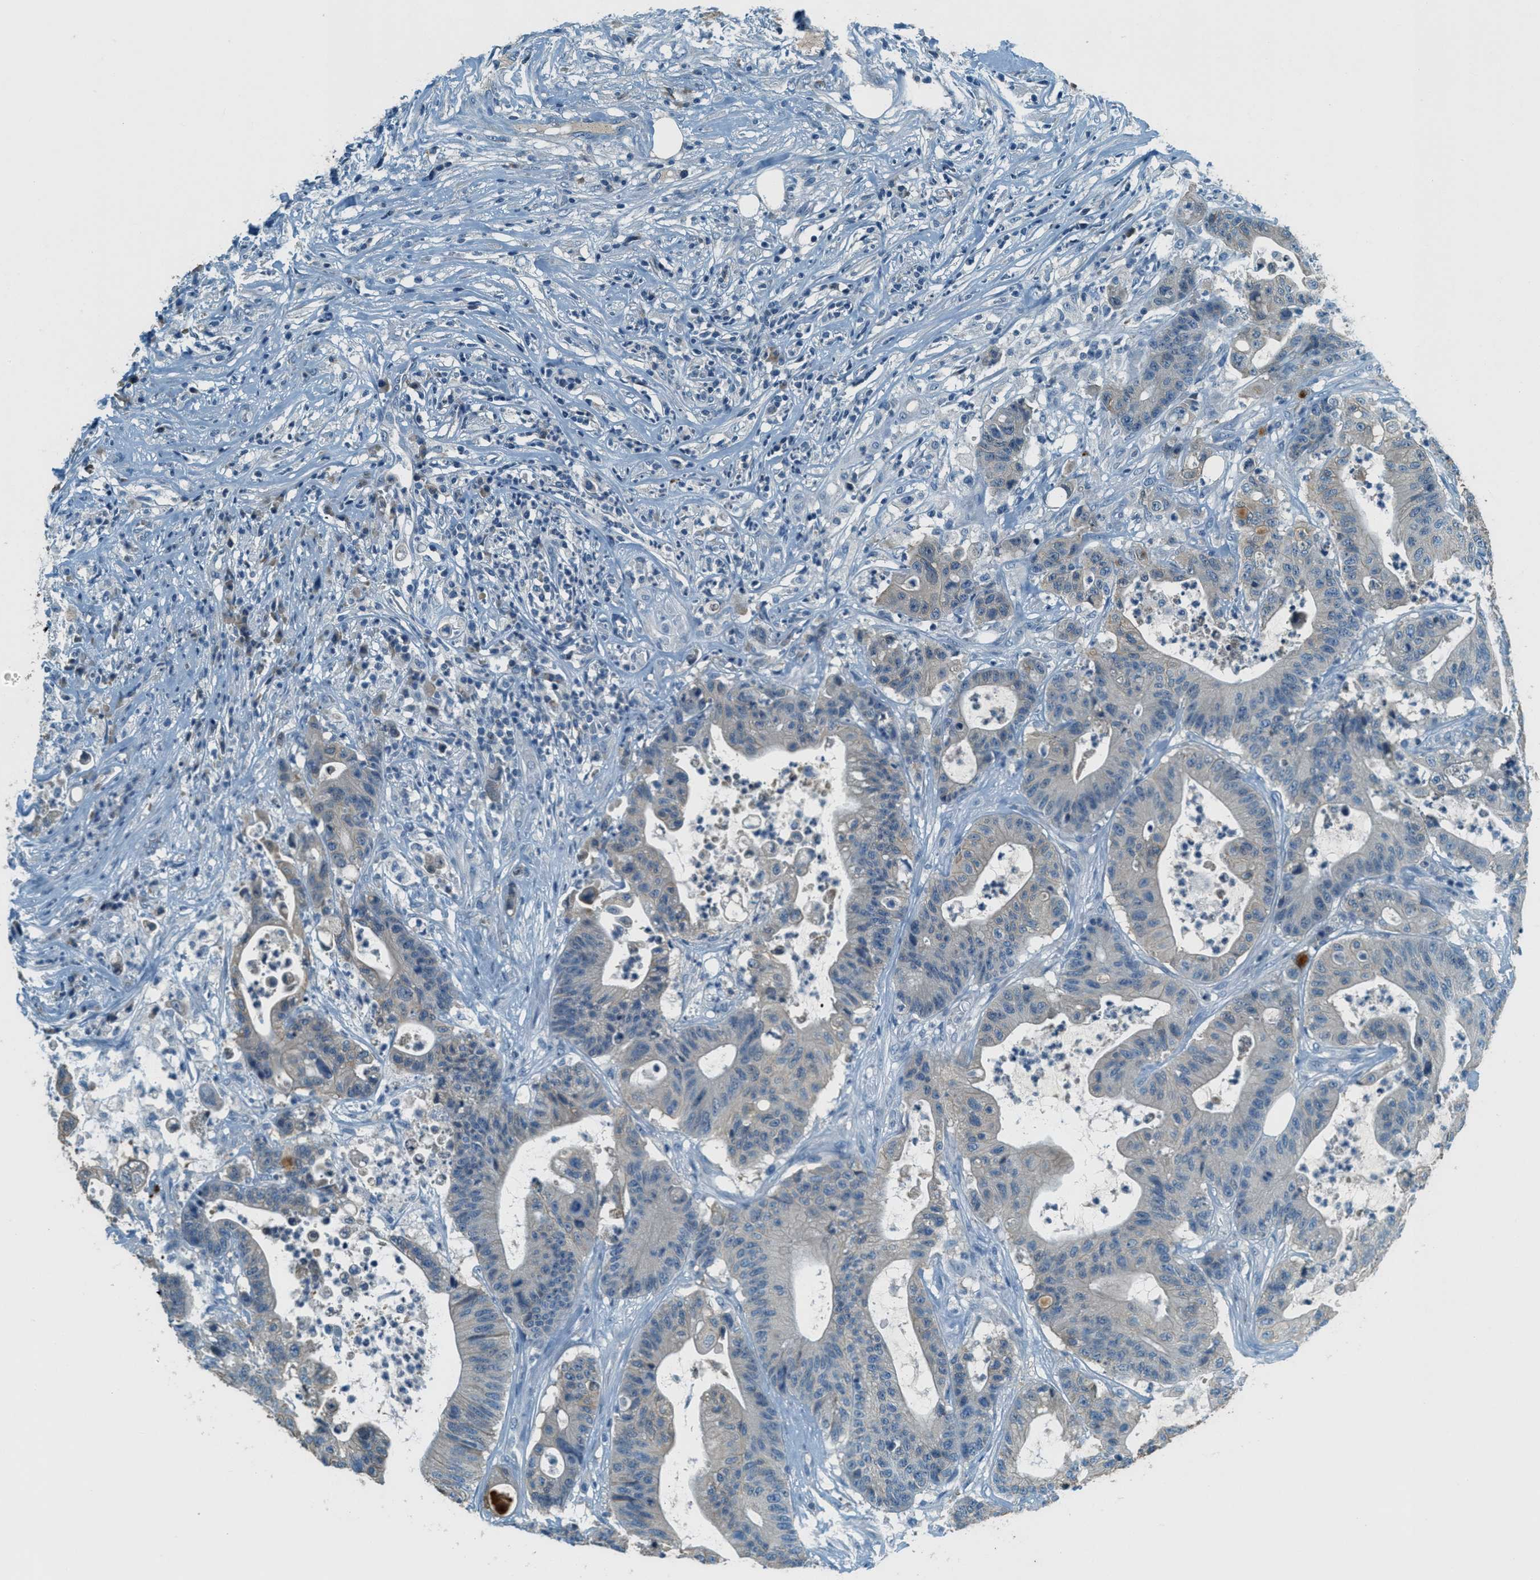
{"staining": {"intensity": "negative", "quantity": "none", "location": "none"}, "tissue": "colorectal cancer", "cell_type": "Tumor cells", "image_type": "cancer", "snomed": [{"axis": "morphology", "description": "Adenocarcinoma, NOS"}, {"axis": "topography", "description": "Colon"}], "caption": "Tumor cells show no significant protein staining in adenocarcinoma (colorectal).", "gene": "MSLN", "patient": {"sex": "female", "age": 84}}